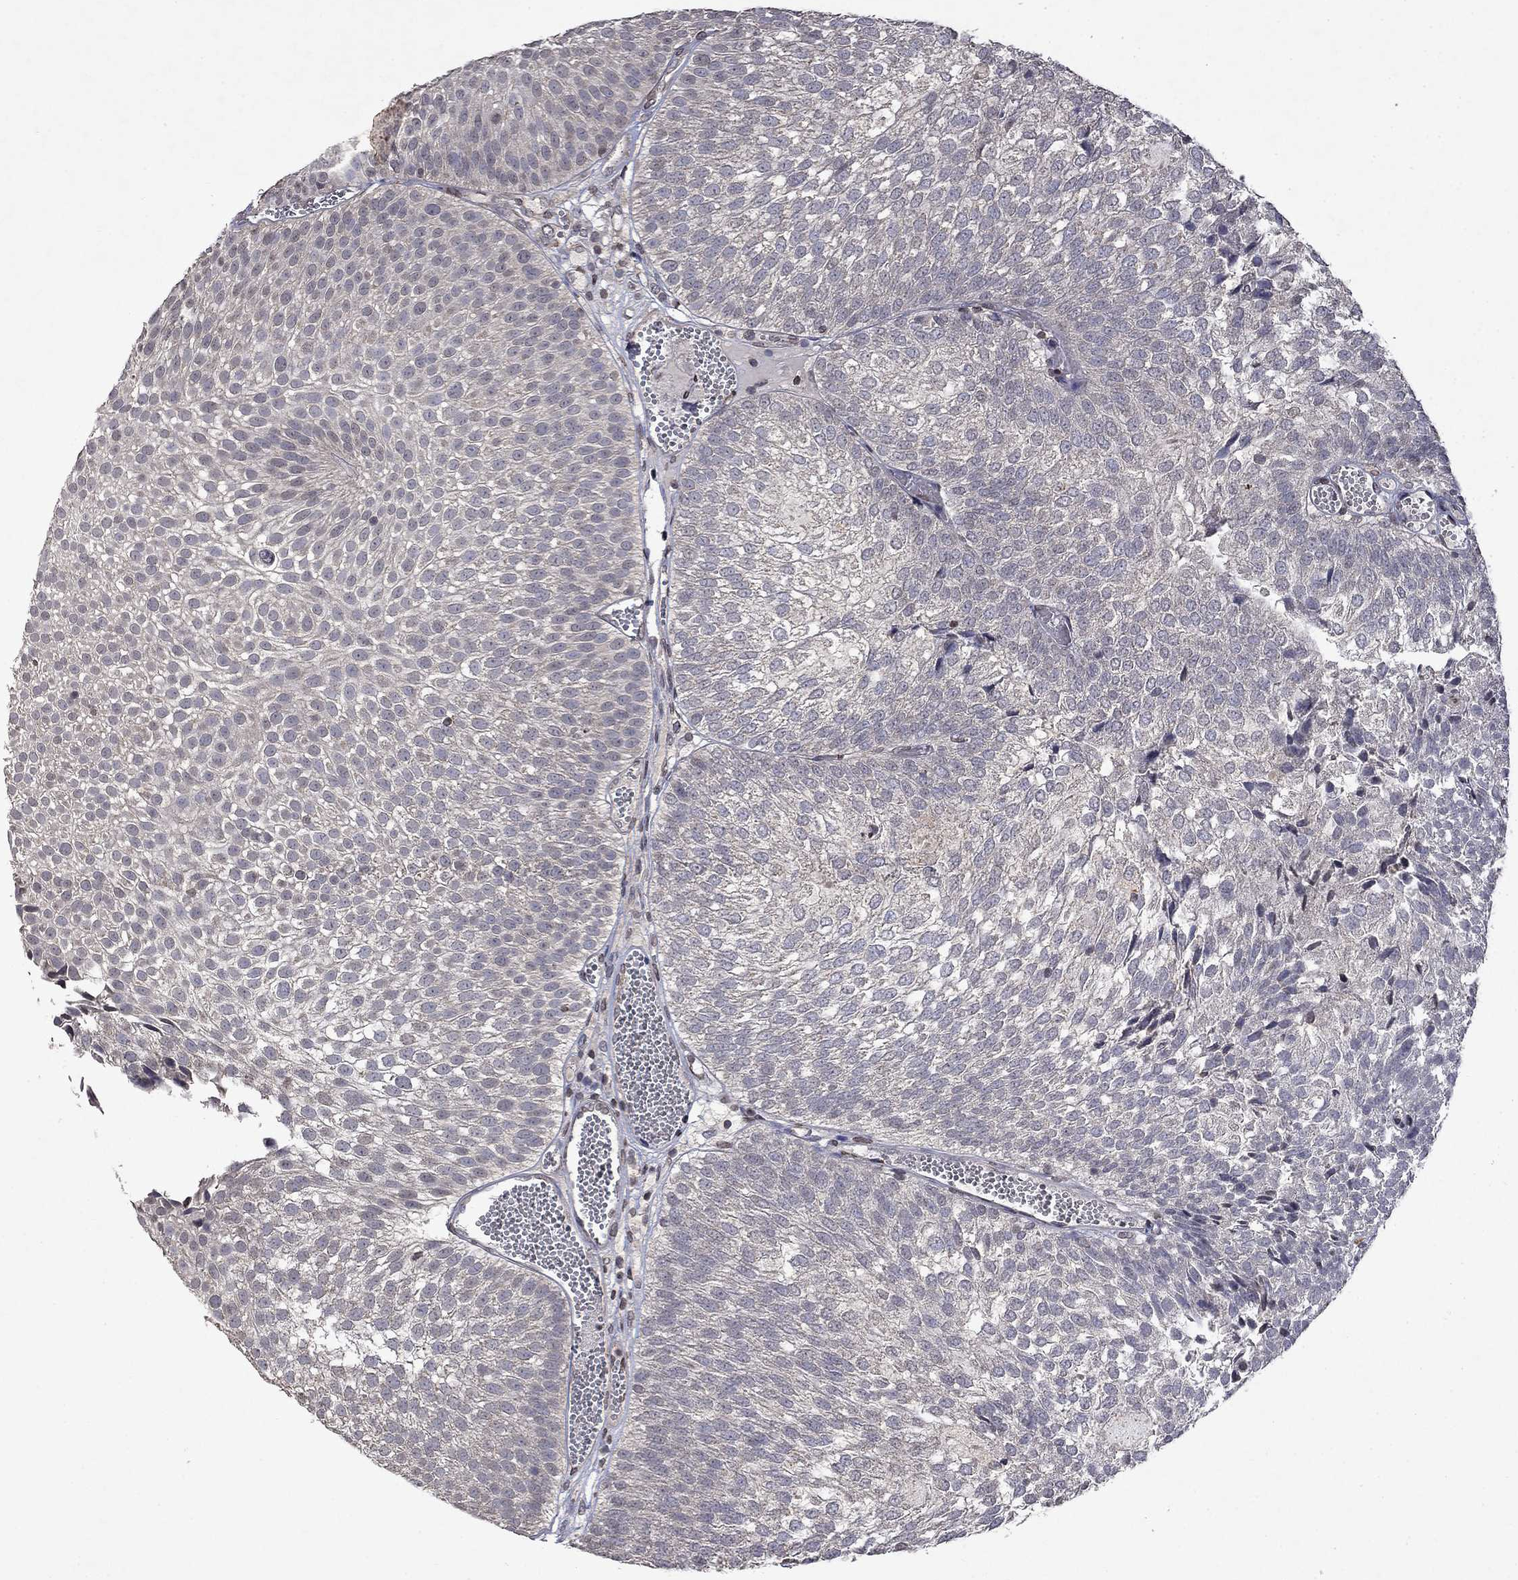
{"staining": {"intensity": "negative", "quantity": "none", "location": "none"}, "tissue": "urothelial cancer", "cell_type": "Tumor cells", "image_type": "cancer", "snomed": [{"axis": "morphology", "description": "Urothelial carcinoma, Low grade"}, {"axis": "topography", "description": "Urinary bladder"}], "caption": "Immunohistochemical staining of human urothelial cancer reveals no significant staining in tumor cells.", "gene": "TTC38", "patient": {"sex": "male", "age": 52}}